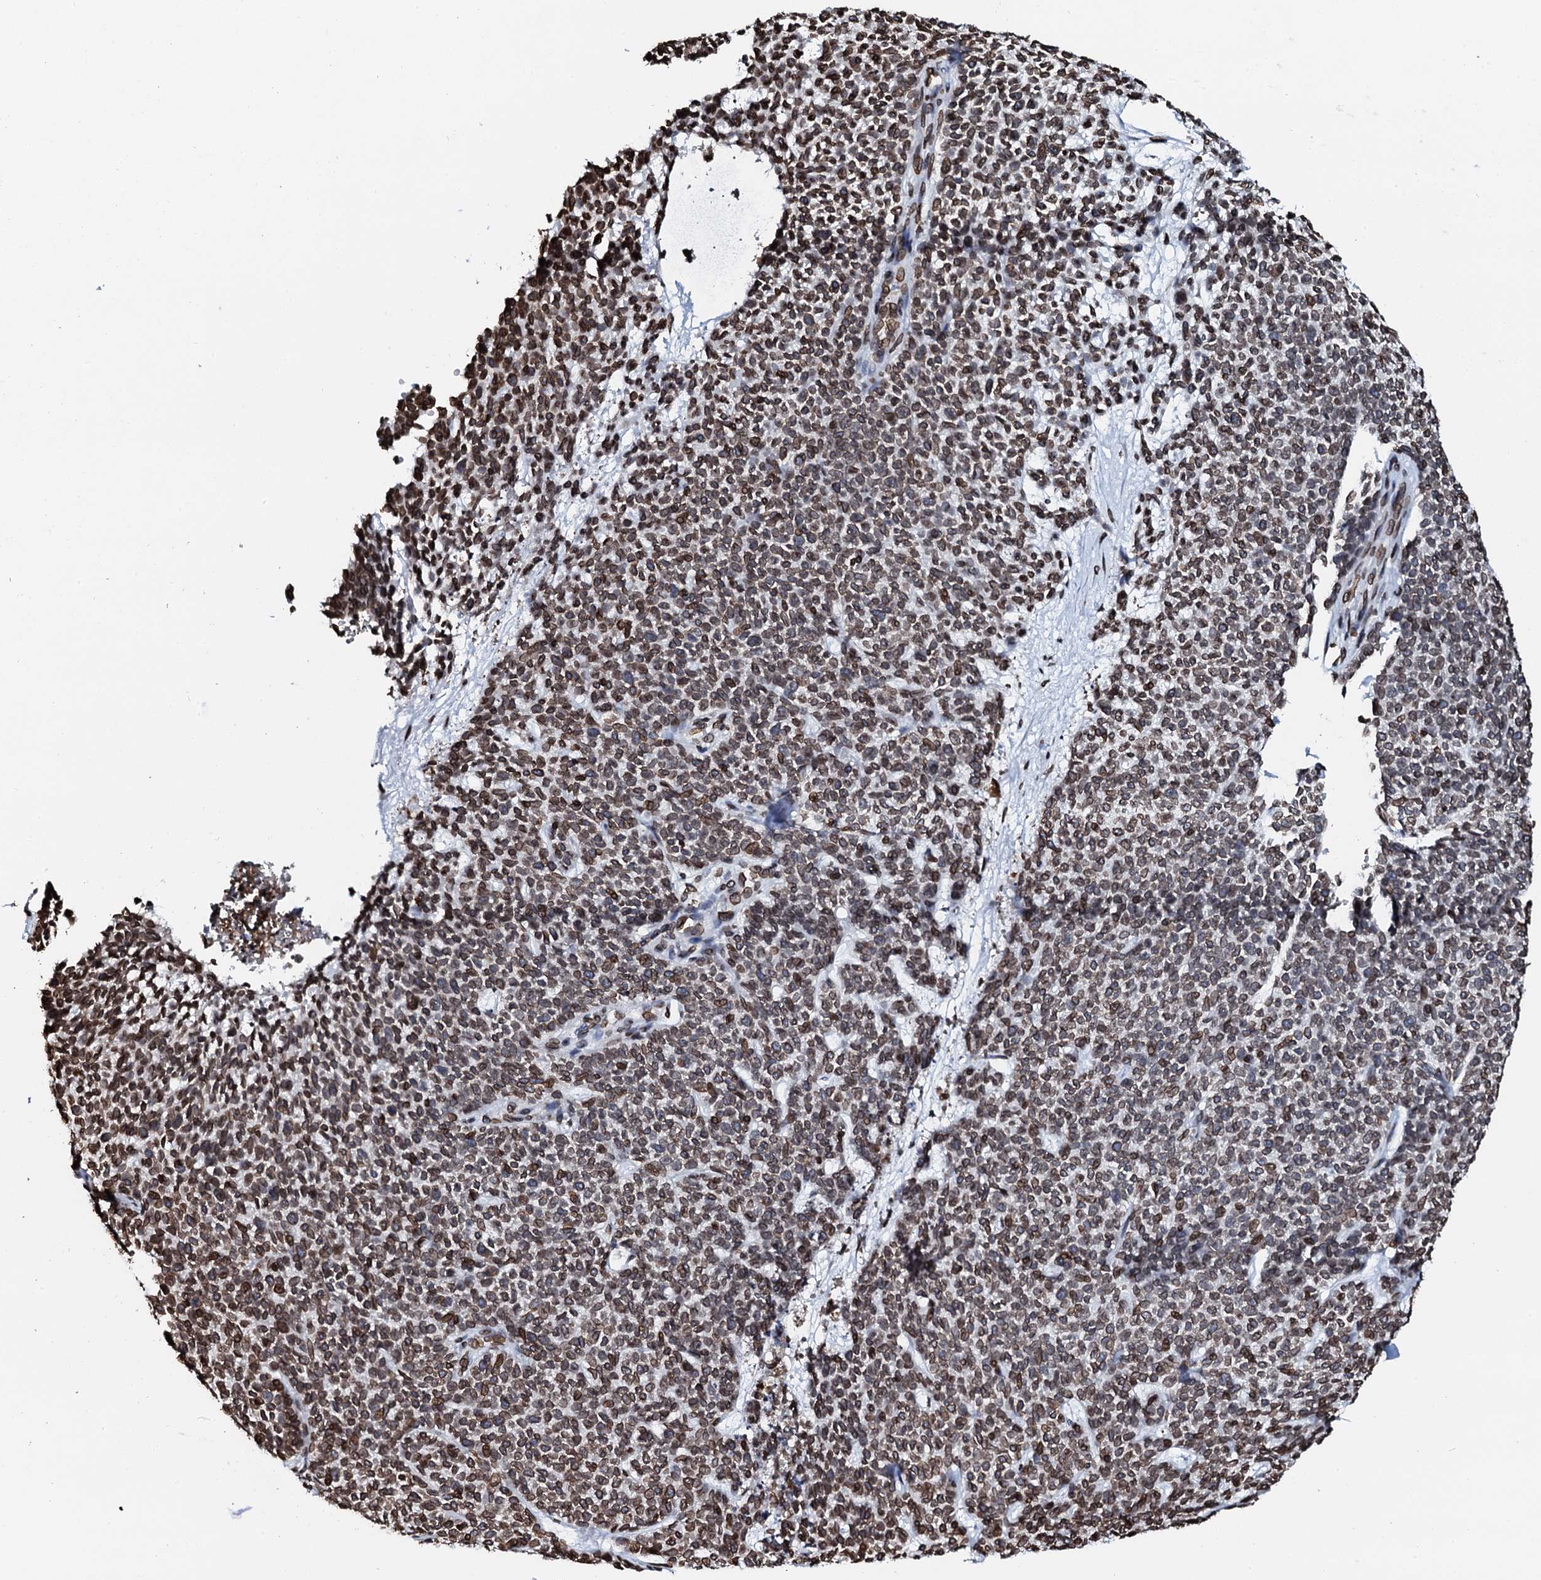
{"staining": {"intensity": "moderate", "quantity": ">75%", "location": "cytoplasmic/membranous,nuclear"}, "tissue": "skin cancer", "cell_type": "Tumor cells", "image_type": "cancer", "snomed": [{"axis": "morphology", "description": "Basal cell carcinoma"}, {"axis": "topography", "description": "Skin"}], "caption": "Immunohistochemistry (IHC) of human skin cancer (basal cell carcinoma) shows medium levels of moderate cytoplasmic/membranous and nuclear staining in approximately >75% of tumor cells.", "gene": "KATNAL2", "patient": {"sex": "female", "age": 84}}